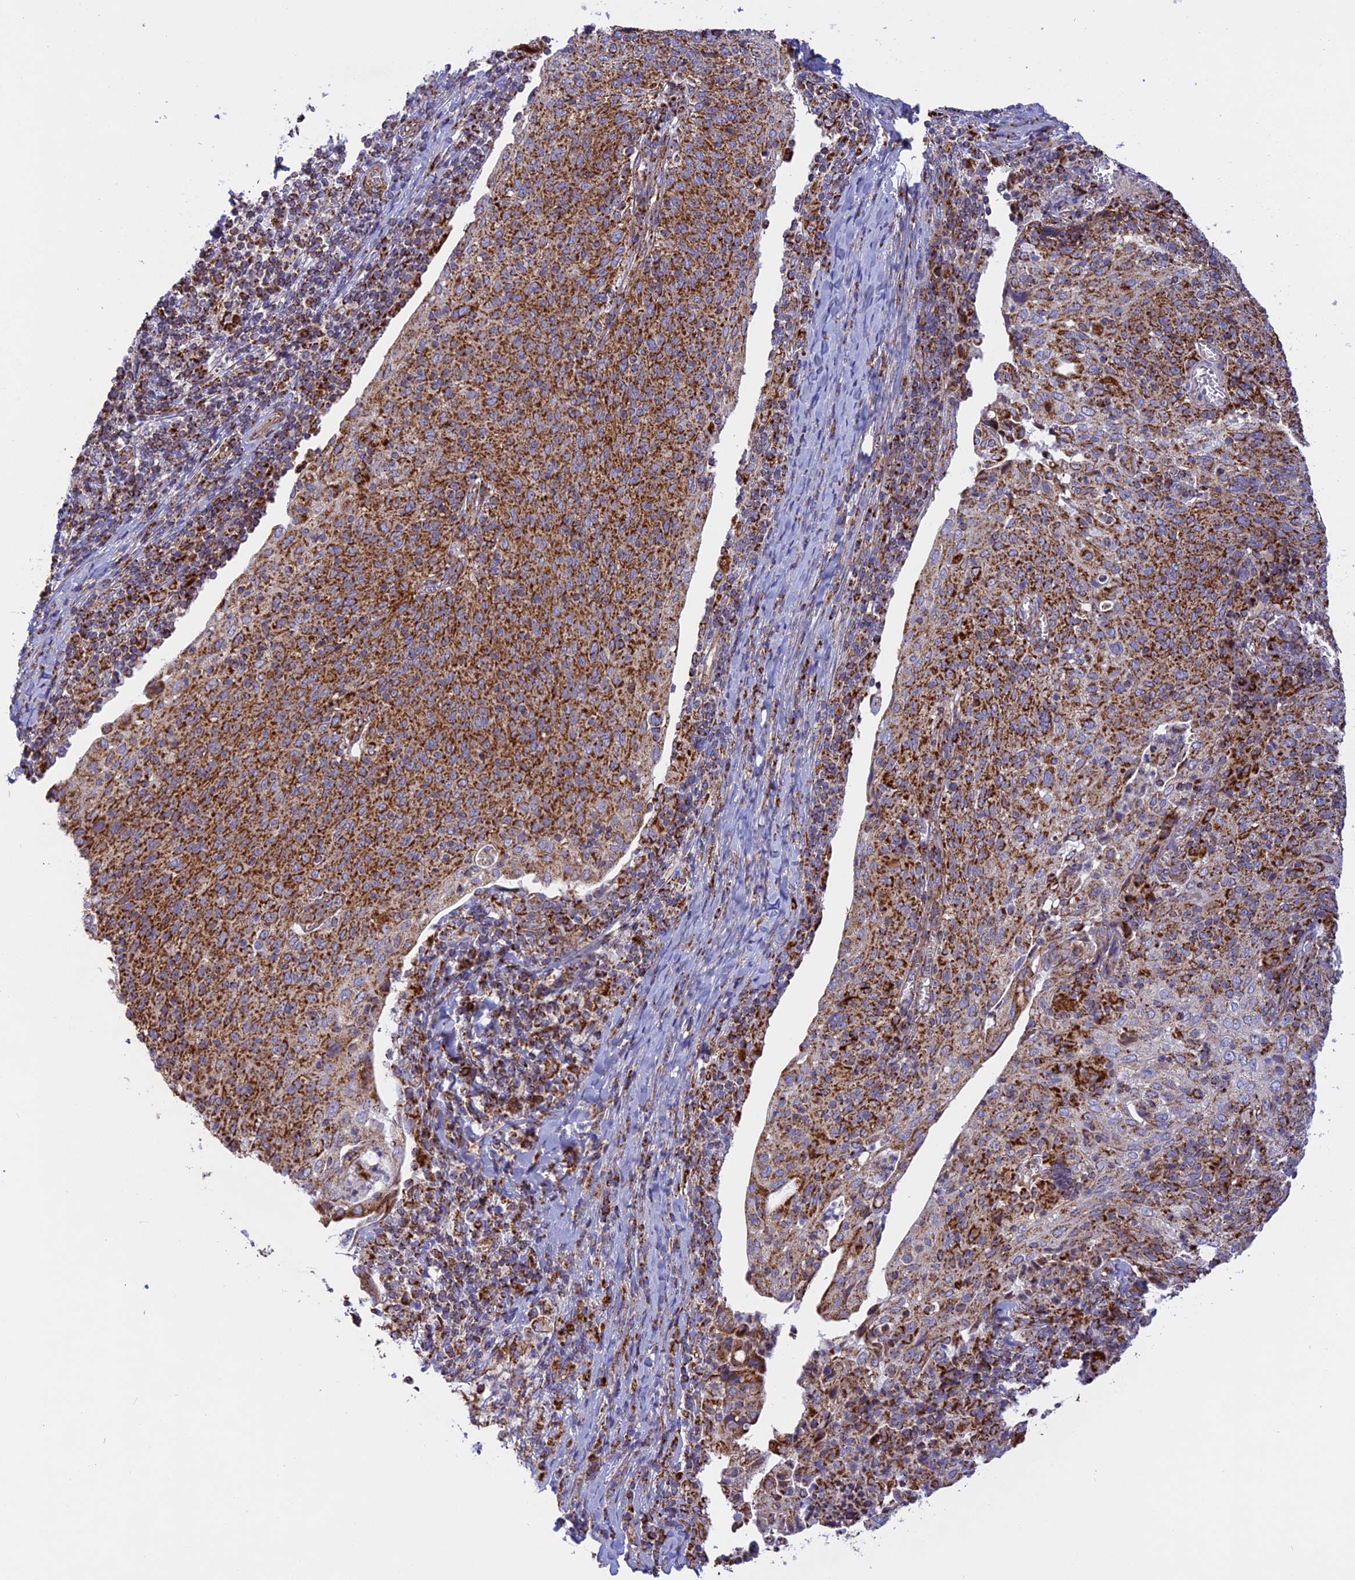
{"staining": {"intensity": "strong", "quantity": ">75%", "location": "cytoplasmic/membranous"}, "tissue": "cervical cancer", "cell_type": "Tumor cells", "image_type": "cancer", "snomed": [{"axis": "morphology", "description": "Squamous cell carcinoma, NOS"}, {"axis": "topography", "description": "Cervix"}], "caption": "Immunohistochemistry (DAB (3,3'-diaminobenzidine)) staining of squamous cell carcinoma (cervical) shows strong cytoplasmic/membranous protein staining in approximately >75% of tumor cells.", "gene": "UQCRB", "patient": {"sex": "female", "age": 52}}